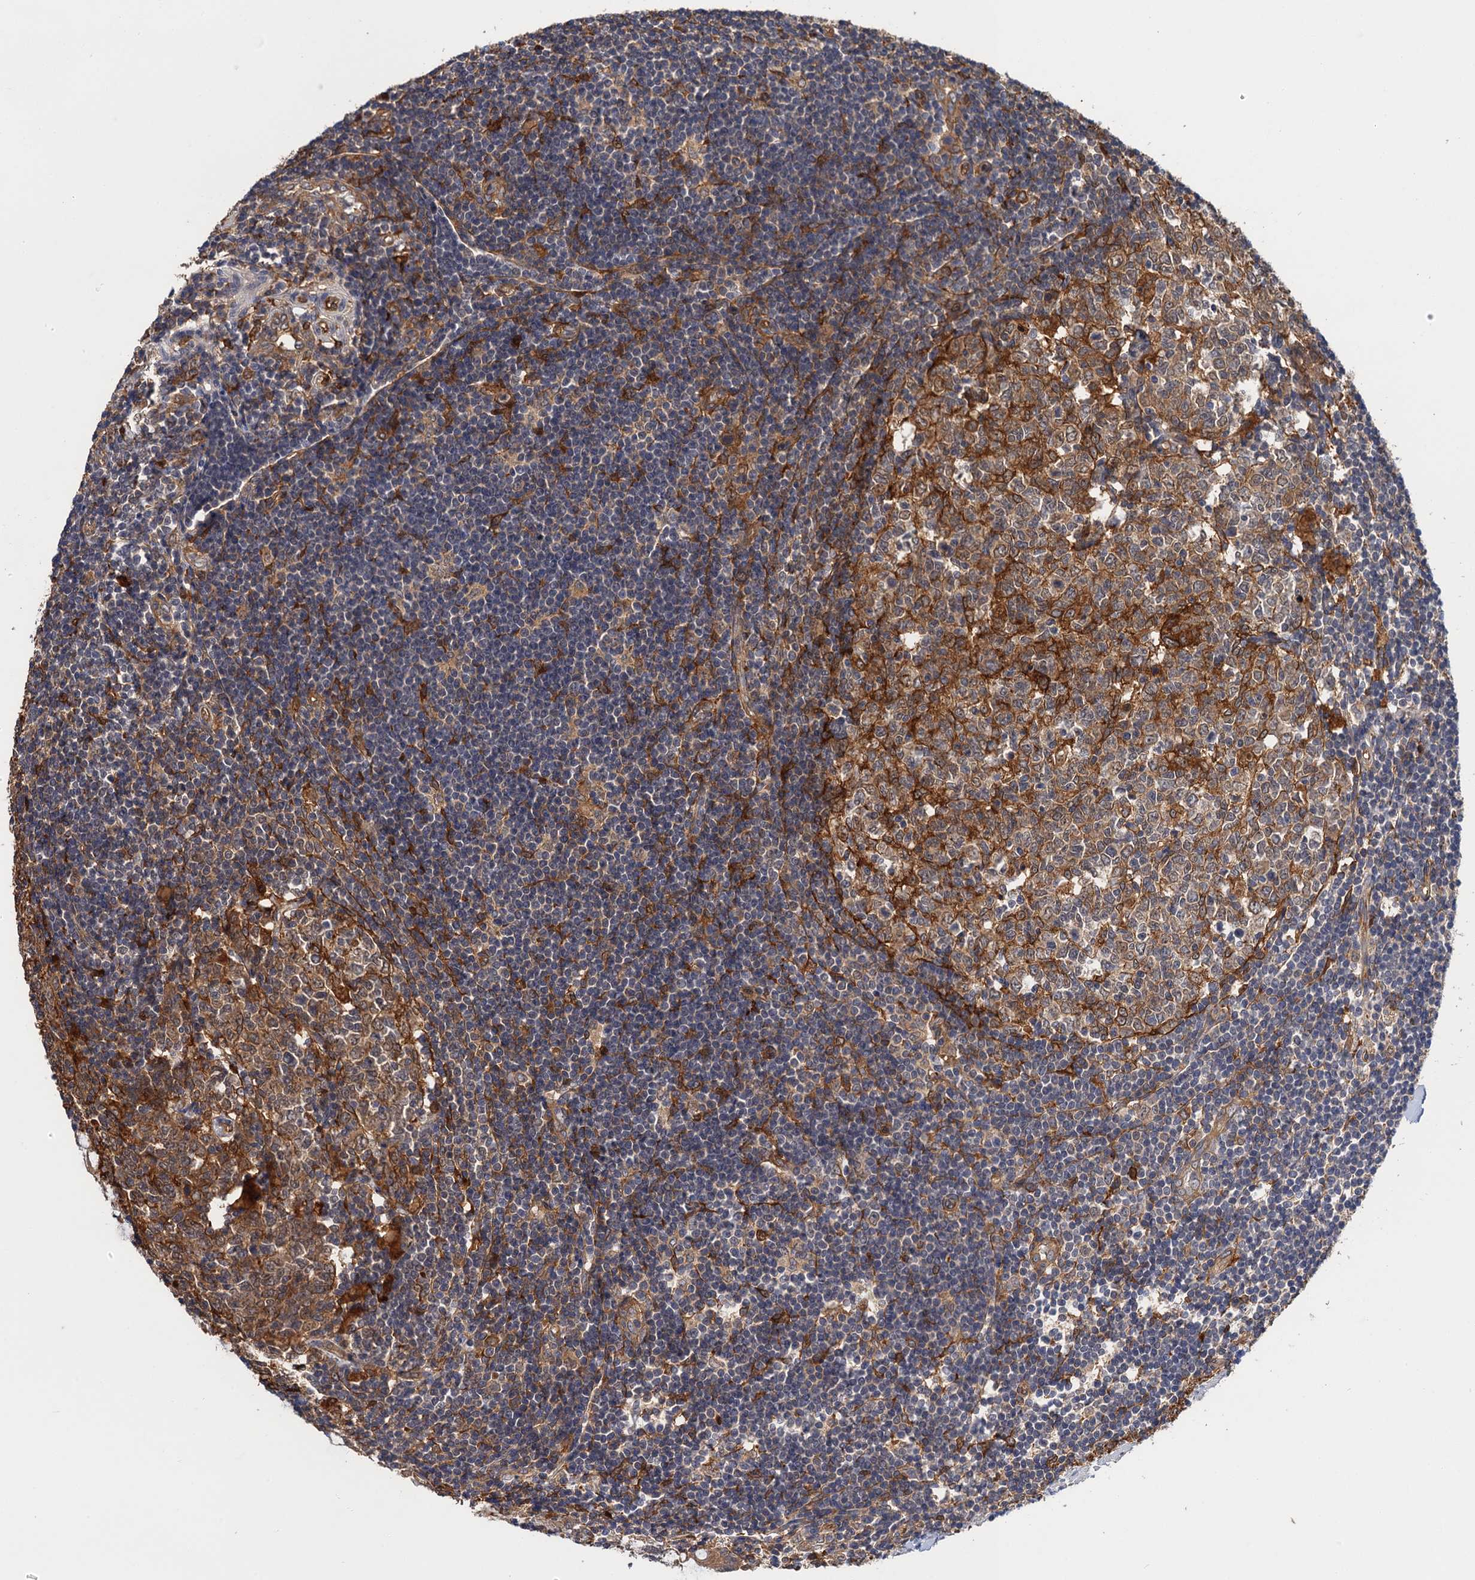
{"staining": {"intensity": "moderate", "quantity": ">75%", "location": "cytoplasmic/membranous"}, "tissue": "appendix", "cell_type": "Glandular cells", "image_type": "normal", "snomed": [{"axis": "morphology", "description": "Normal tissue, NOS"}, {"axis": "topography", "description": "Appendix"}], "caption": "A high-resolution micrograph shows IHC staining of unremarkable appendix, which shows moderate cytoplasmic/membranous positivity in about >75% of glandular cells.", "gene": "NEK8", "patient": {"sex": "female", "age": 54}}